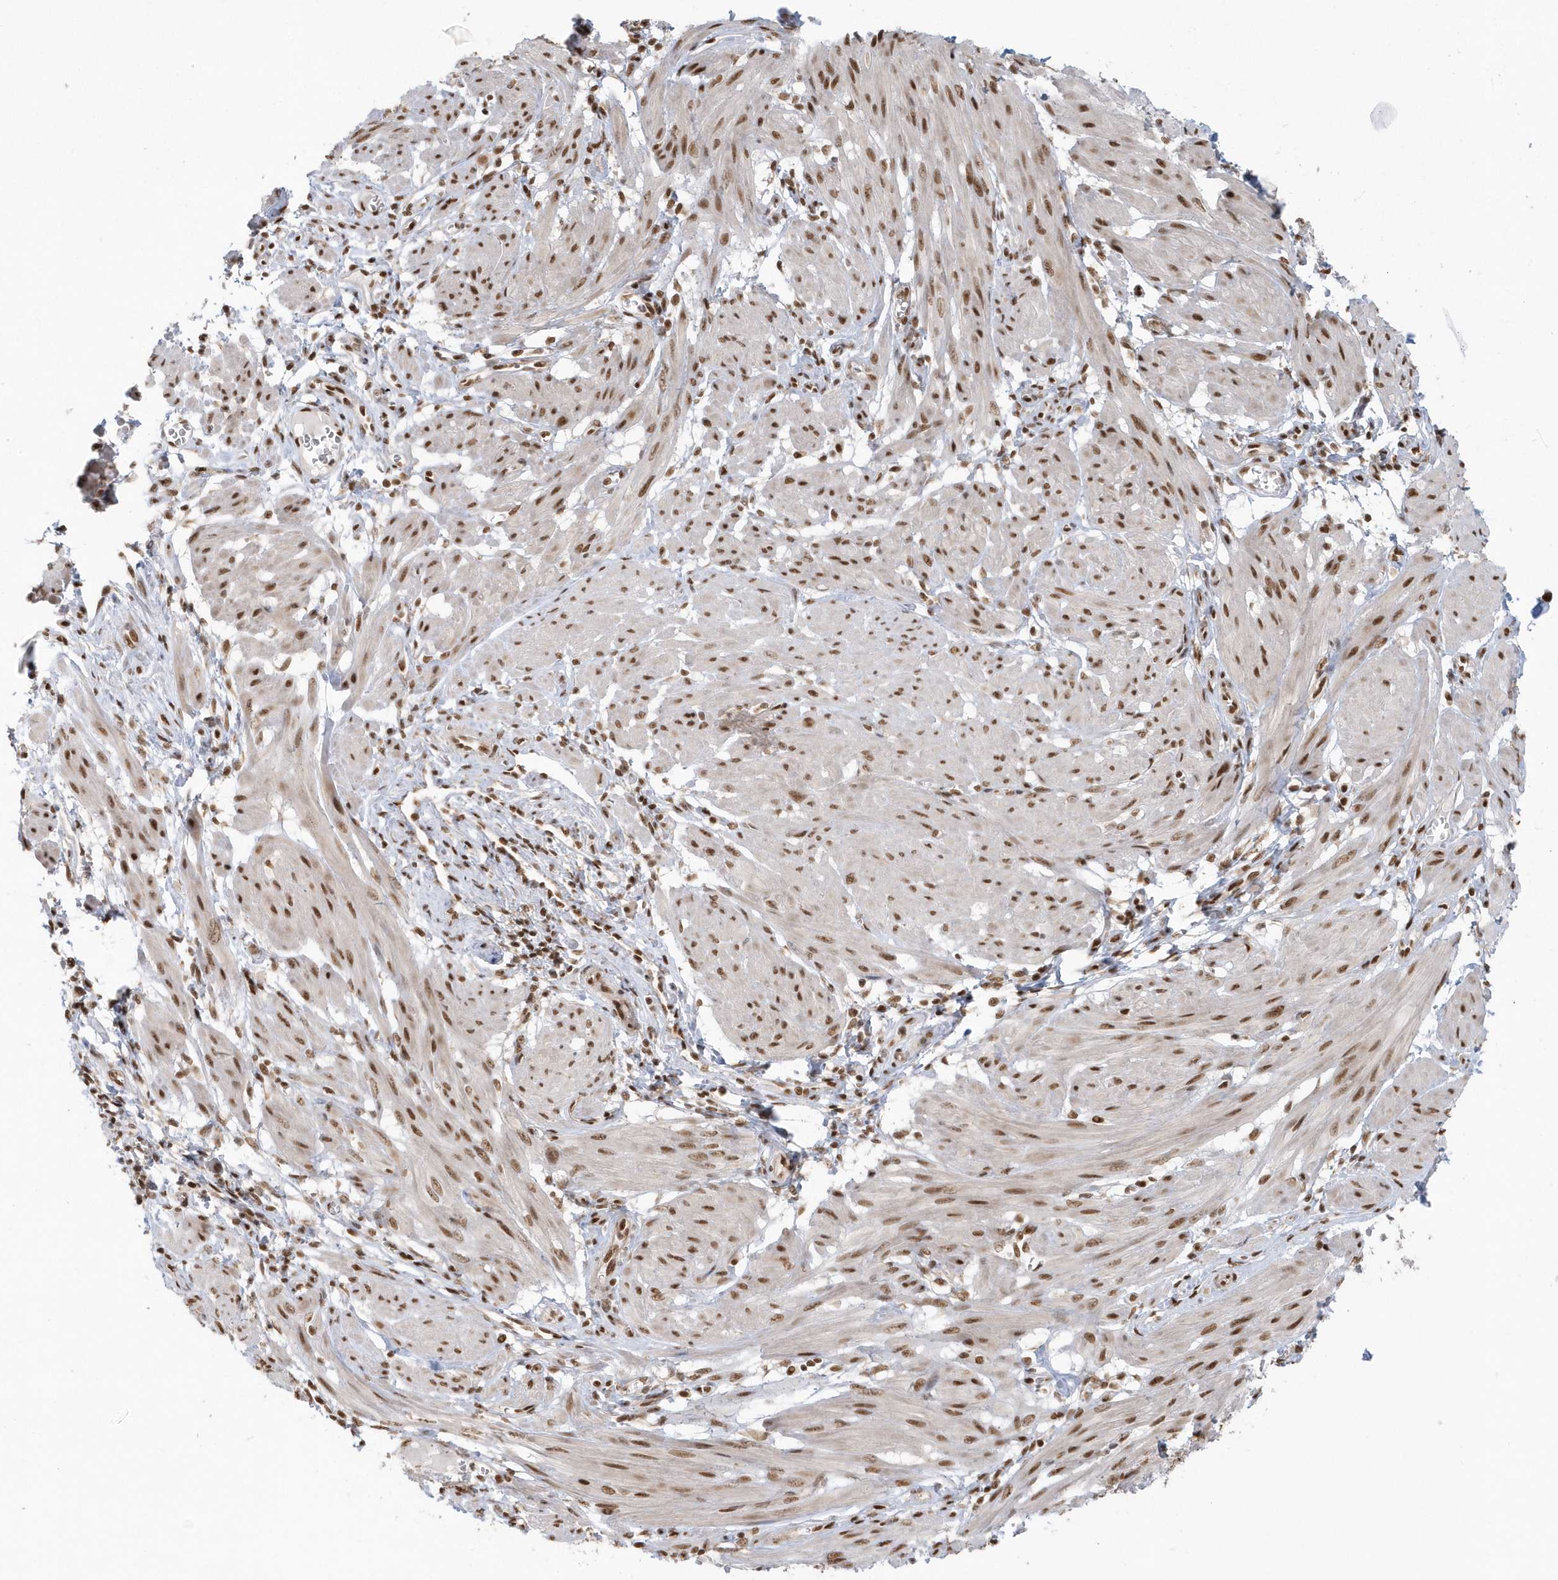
{"staining": {"intensity": "moderate", "quantity": ">75%", "location": "nuclear"}, "tissue": "smooth muscle", "cell_type": "Smooth muscle cells", "image_type": "normal", "snomed": [{"axis": "morphology", "description": "Normal tissue, NOS"}, {"axis": "topography", "description": "Smooth muscle"}], "caption": "A histopathology image of smooth muscle stained for a protein exhibits moderate nuclear brown staining in smooth muscle cells.", "gene": "SEPHS1", "patient": {"sex": "female", "age": 39}}